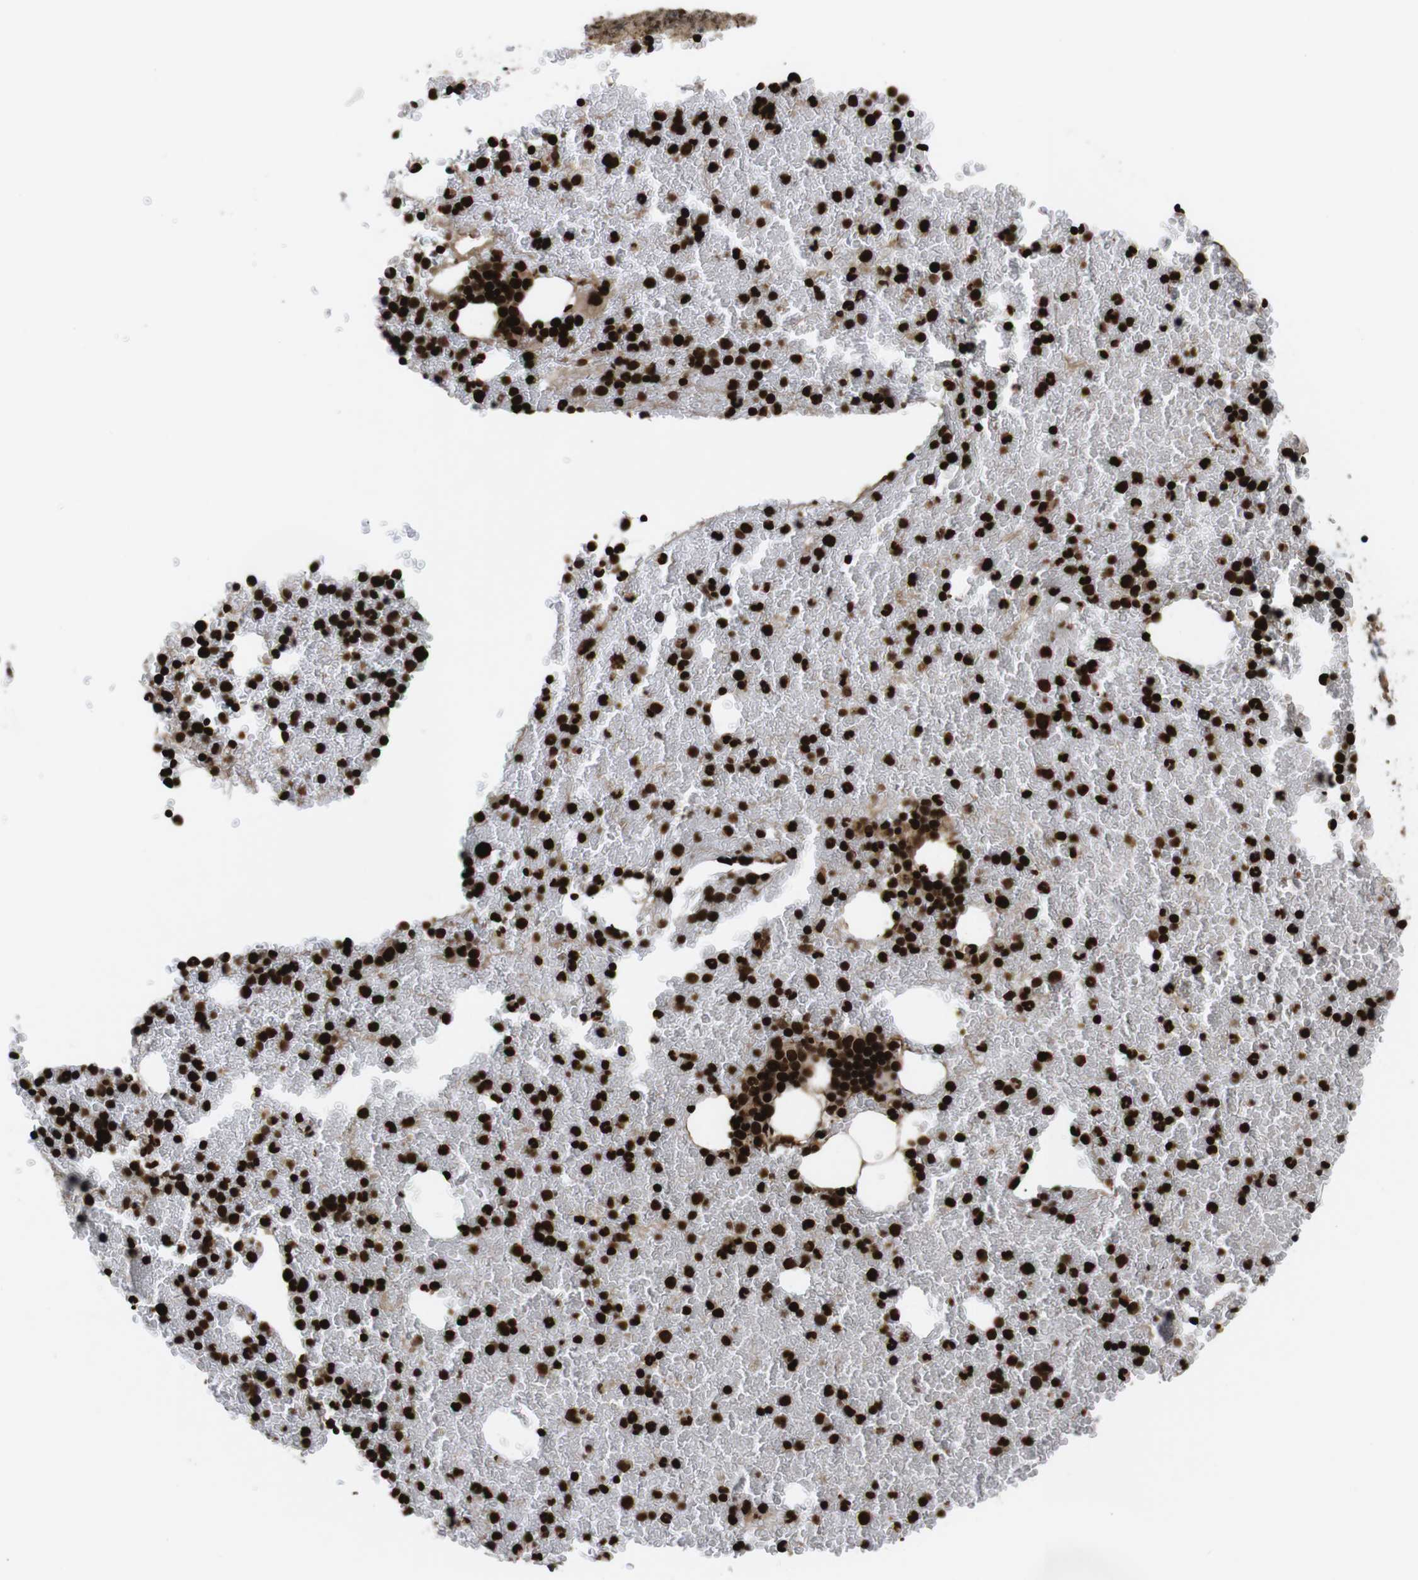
{"staining": {"intensity": "strong", "quantity": ">75%", "location": "cytoplasmic/membranous,nuclear"}, "tissue": "bone marrow", "cell_type": "Hematopoietic cells", "image_type": "normal", "snomed": [{"axis": "morphology", "description": "Normal tissue, NOS"}, {"axis": "morphology", "description": "Inflammation, NOS"}, {"axis": "topography", "description": "Bone marrow"}], "caption": "Immunohistochemical staining of normal bone marrow exhibits >75% levels of strong cytoplasmic/membranous,nuclear protein positivity in about >75% of hematopoietic cells. The protein of interest is shown in brown color, while the nuclei are stained blue.", "gene": "SP2", "patient": {"sex": "female", "age": 17}}